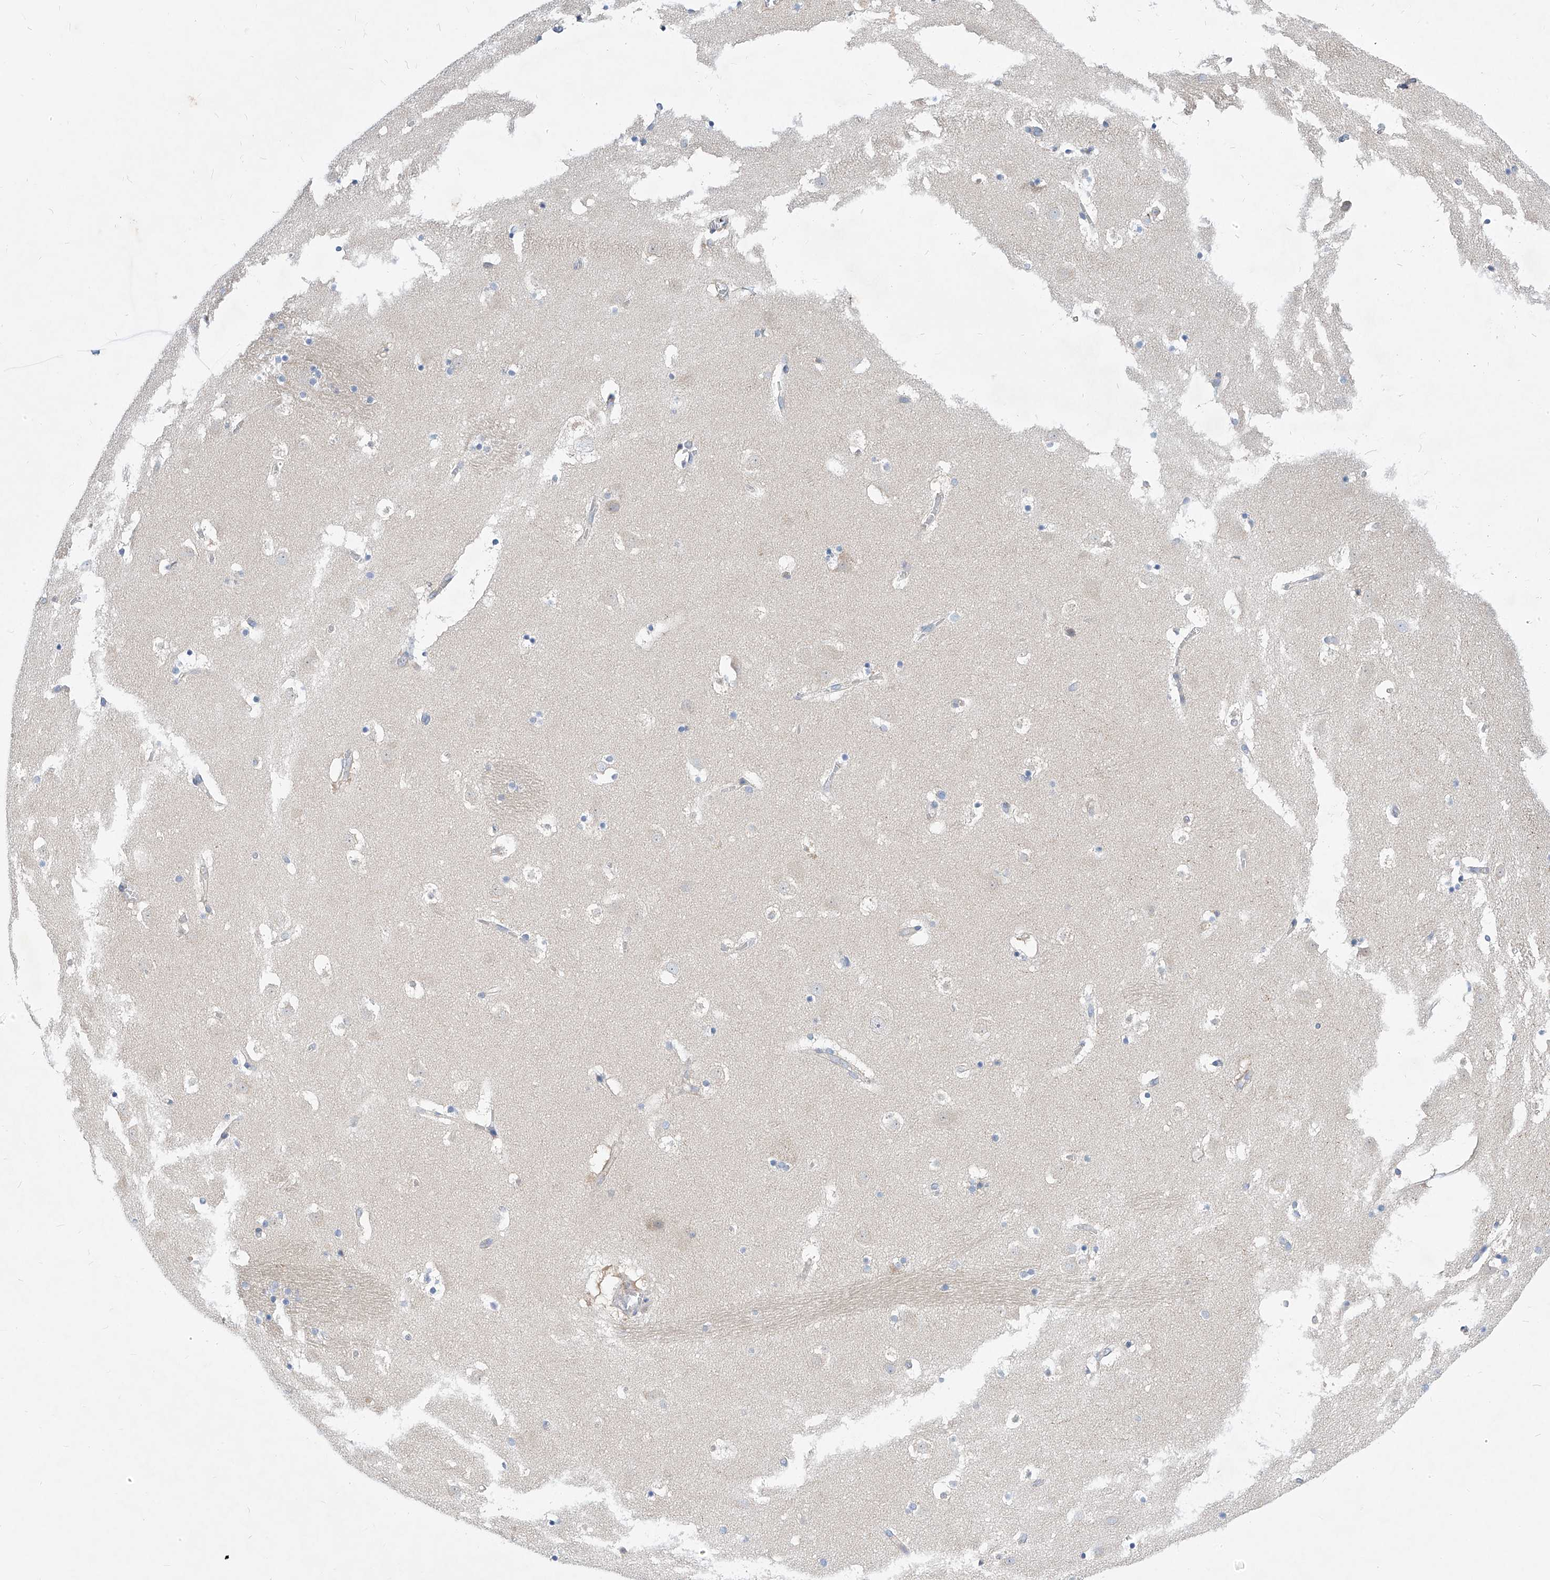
{"staining": {"intensity": "negative", "quantity": "none", "location": "none"}, "tissue": "caudate", "cell_type": "Glial cells", "image_type": "normal", "snomed": [{"axis": "morphology", "description": "Normal tissue, NOS"}, {"axis": "topography", "description": "Lateral ventricle wall"}], "caption": "Protein analysis of benign caudate reveals no significant expression in glial cells. The staining is performed using DAB brown chromogen with nuclei counter-stained in using hematoxylin.", "gene": "UFL1", "patient": {"sex": "male", "age": 45}}